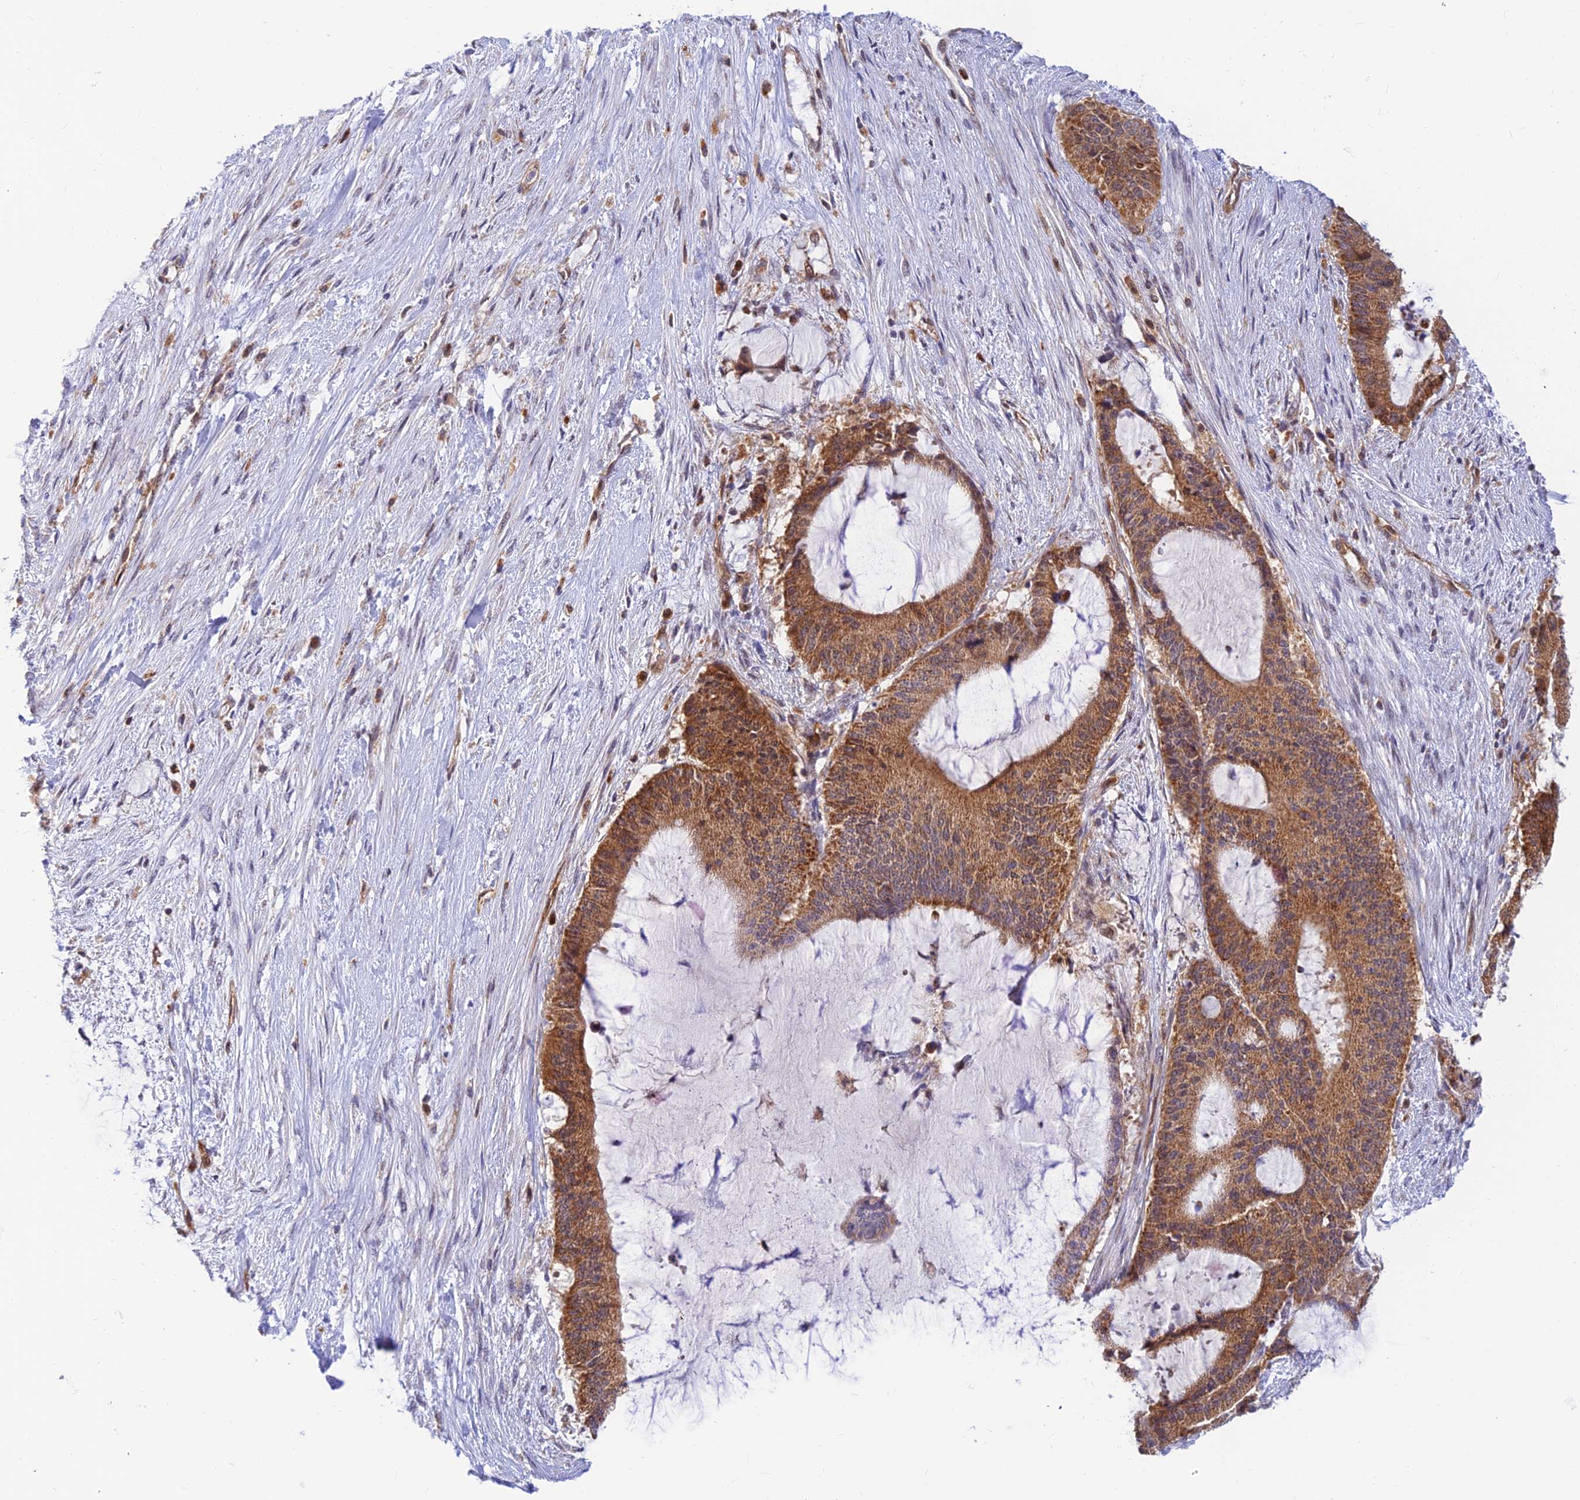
{"staining": {"intensity": "strong", "quantity": ">75%", "location": "cytoplasmic/membranous"}, "tissue": "liver cancer", "cell_type": "Tumor cells", "image_type": "cancer", "snomed": [{"axis": "morphology", "description": "Normal tissue, NOS"}, {"axis": "morphology", "description": "Cholangiocarcinoma"}, {"axis": "topography", "description": "Liver"}, {"axis": "topography", "description": "Peripheral nerve tissue"}], "caption": "Protein analysis of liver cancer tissue exhibits strong cytoplasmic/membranous expression in about >75% of tumor cells.", "gene": "LYSMD2", "patient": {"sex": "female", "age": 73}}